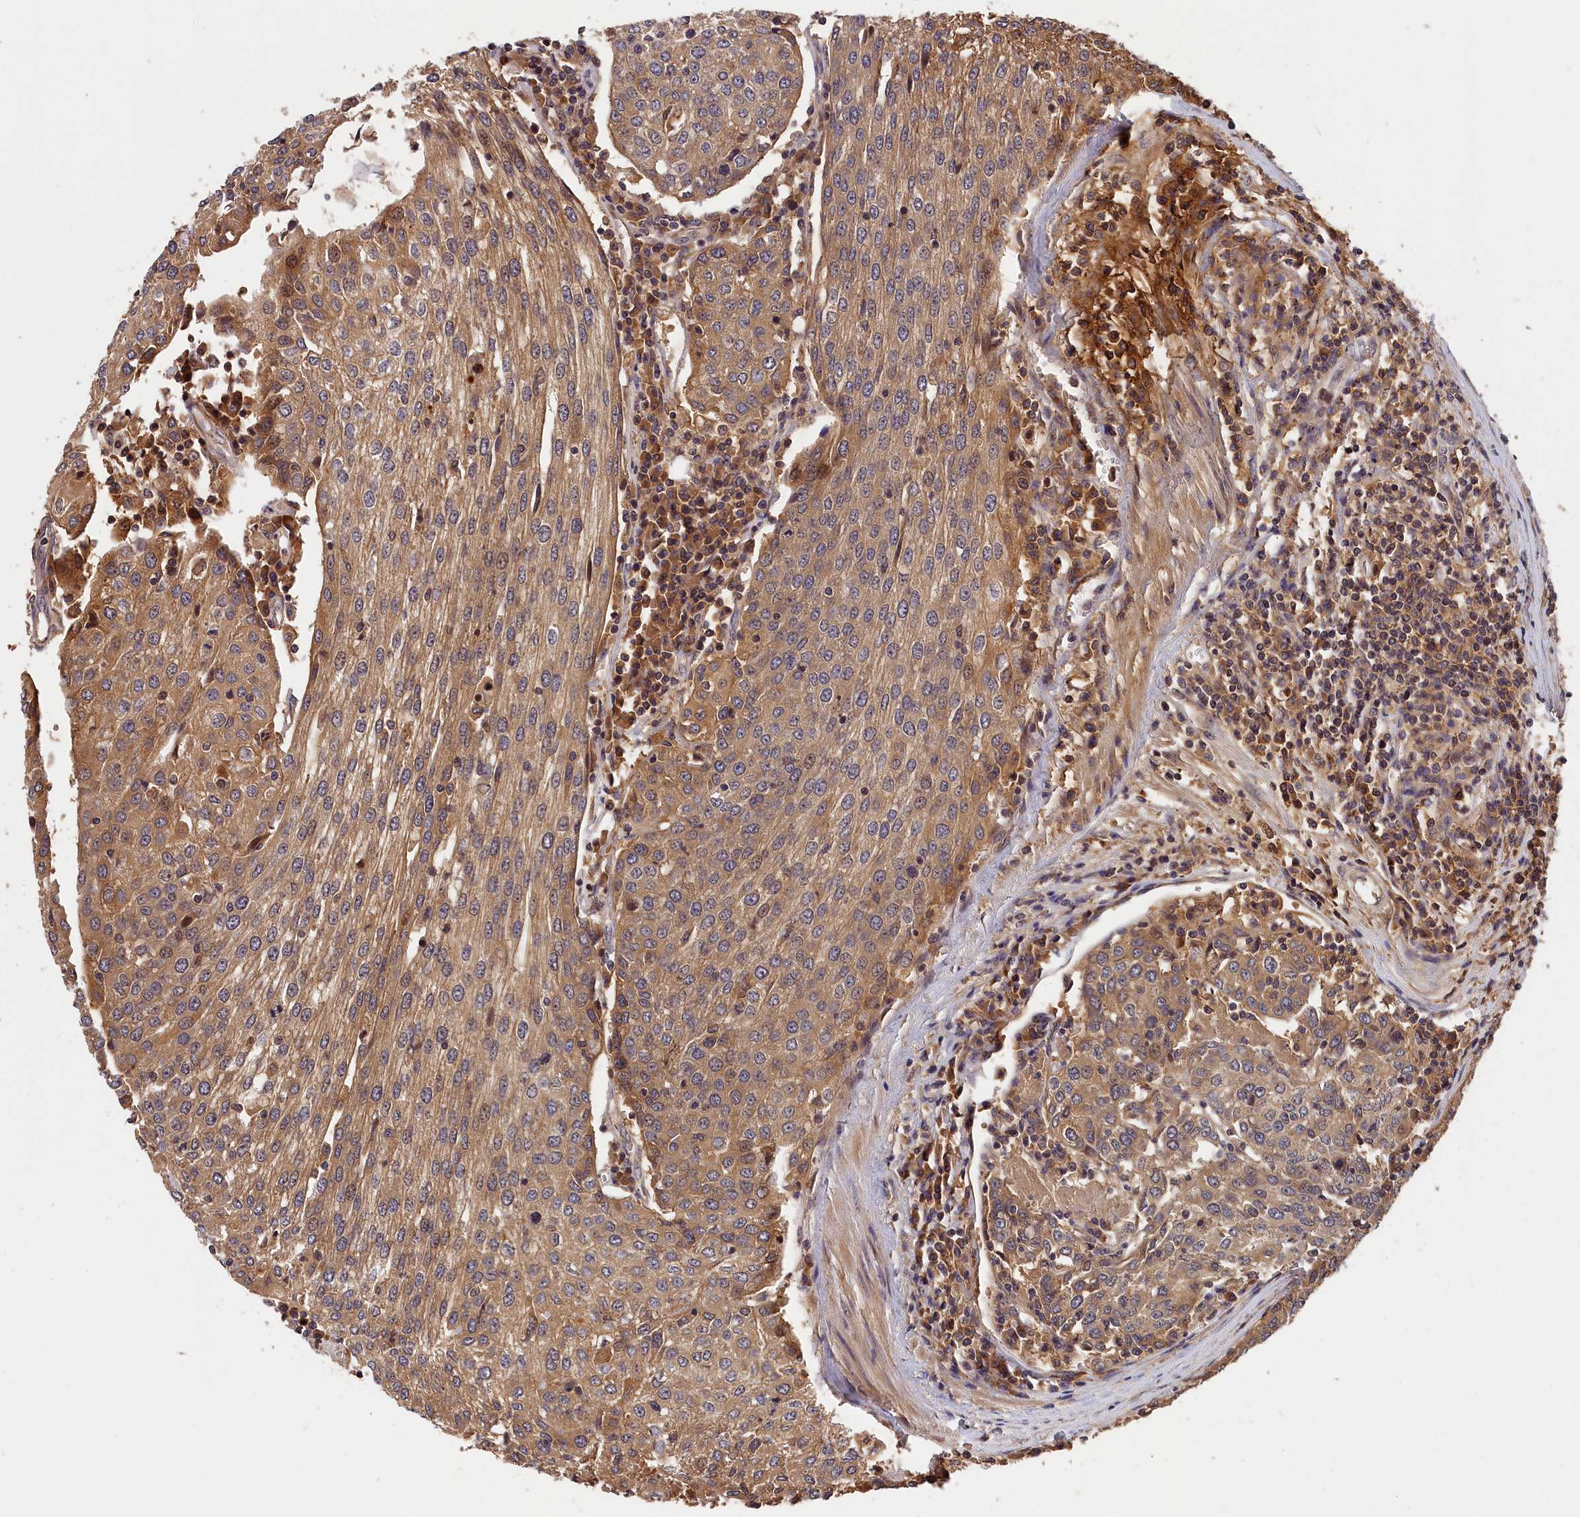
{"staining": {"intensity": "moderate", "quantity": ">75%", "location": "cytoplasmic/membranous"}, "tissue": "urothelial cancer", "cell_type": "Tumor cells", "image_type": "cancer", "snomed": [{"axis": "morphology", "description": "Urothelial carcinoma, High grade"}, {"axis": "topography", "description": "Urinary bladder"}], "caption": "Immunohistochemistry image of urothelial carcinoma (high-grade) stained for a protein (brown), which exhibits medium levels of moderate cytoplasmic/membranous positivity in approximately >75% of tumor cells.", "gene": "ITIH1", "patient": {"sex": "female", "age": 85}}